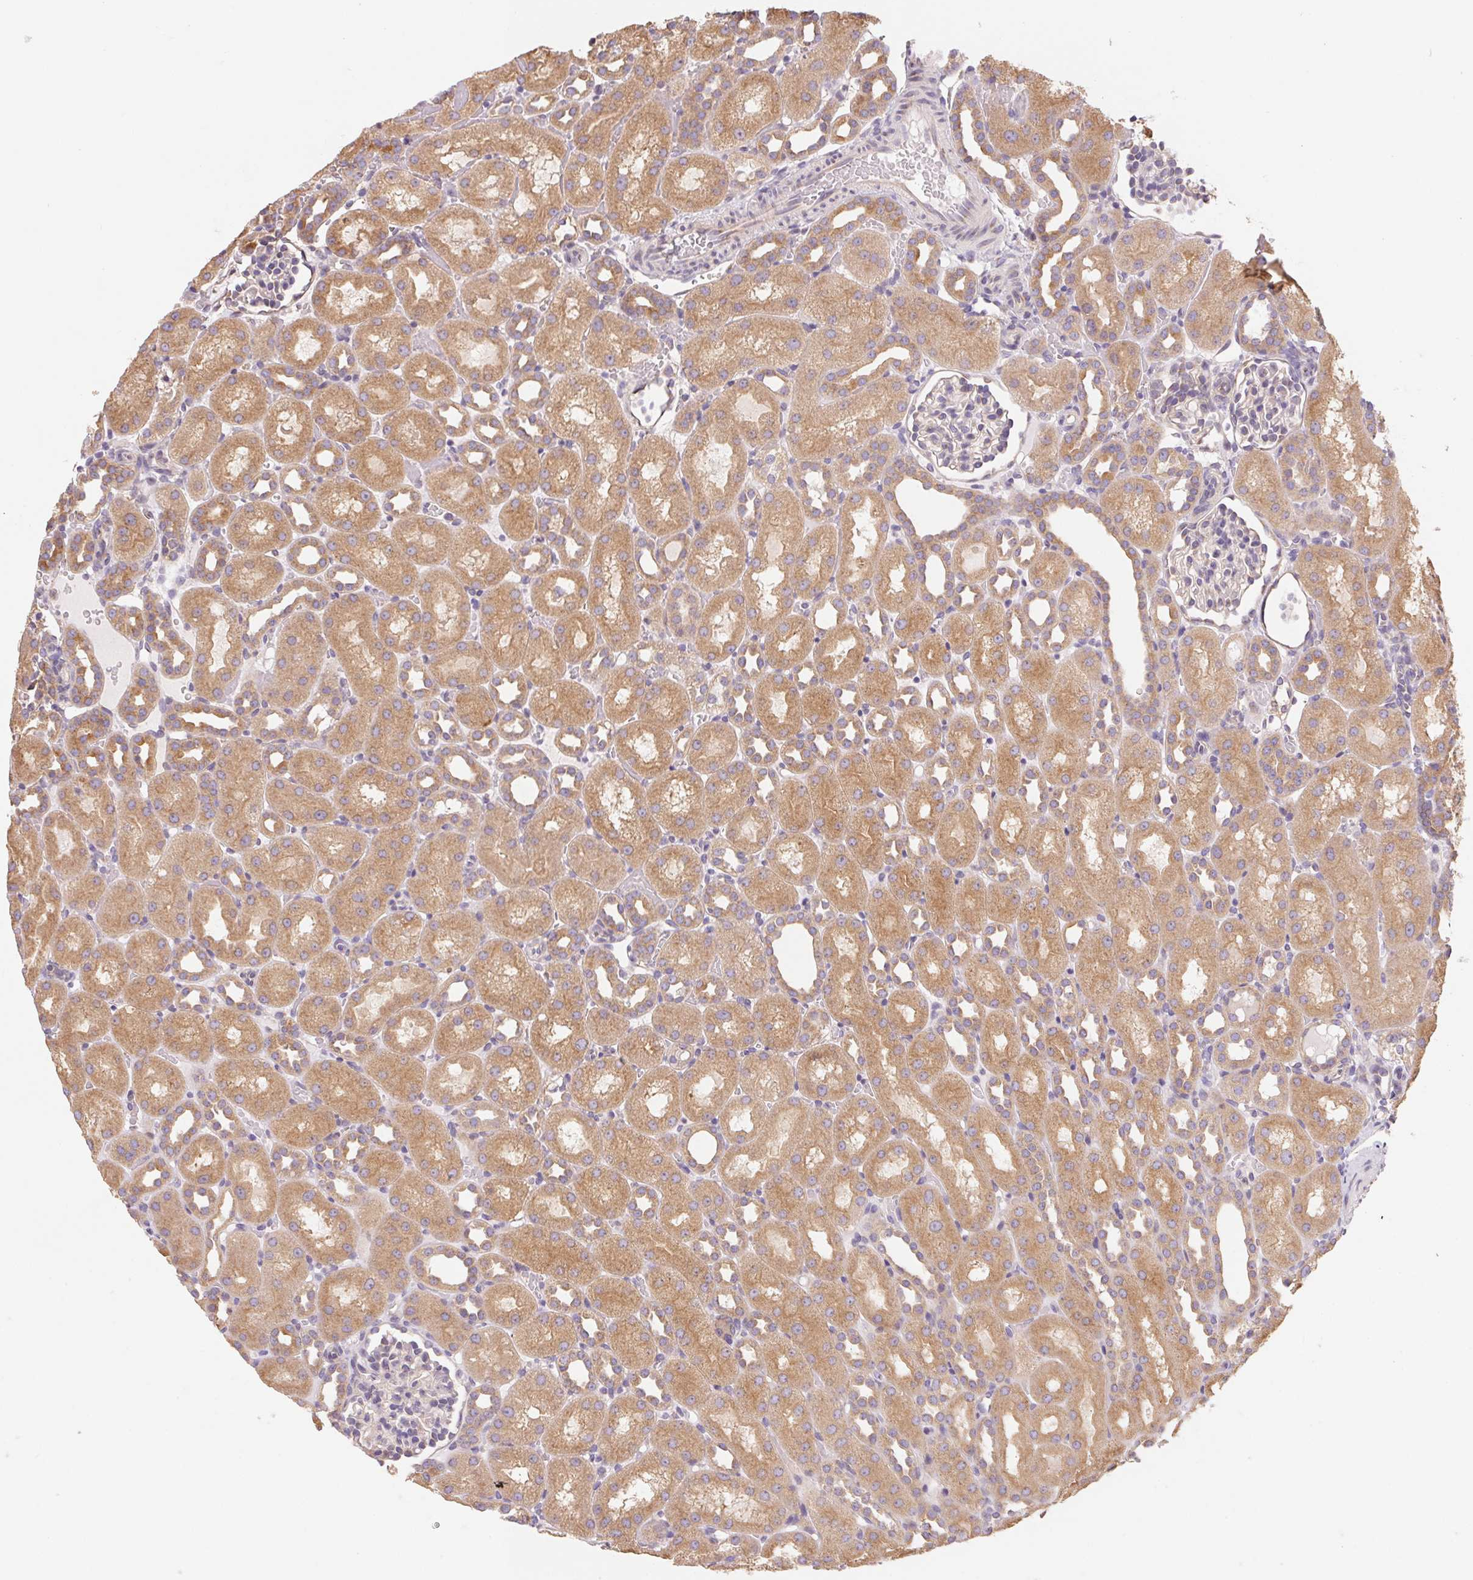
{"staining": {"intensity": "negative", "quantity": "none", "location": "none"}, "tissue": "kidney", "cell_type": "Cells in glomeruli", "image_type": "normal", "snomed": [{"axis": "morphology", "description": "Normal tissue, NOS"}, {"axis": "topography", "description": "Kidney"}], "caption": "This is a image of IHC staining of normal kidney, which shows no staining in cells in glomeruli.", "gene": "RAB1A", "patient": {"sex": "male", "age": 1}}